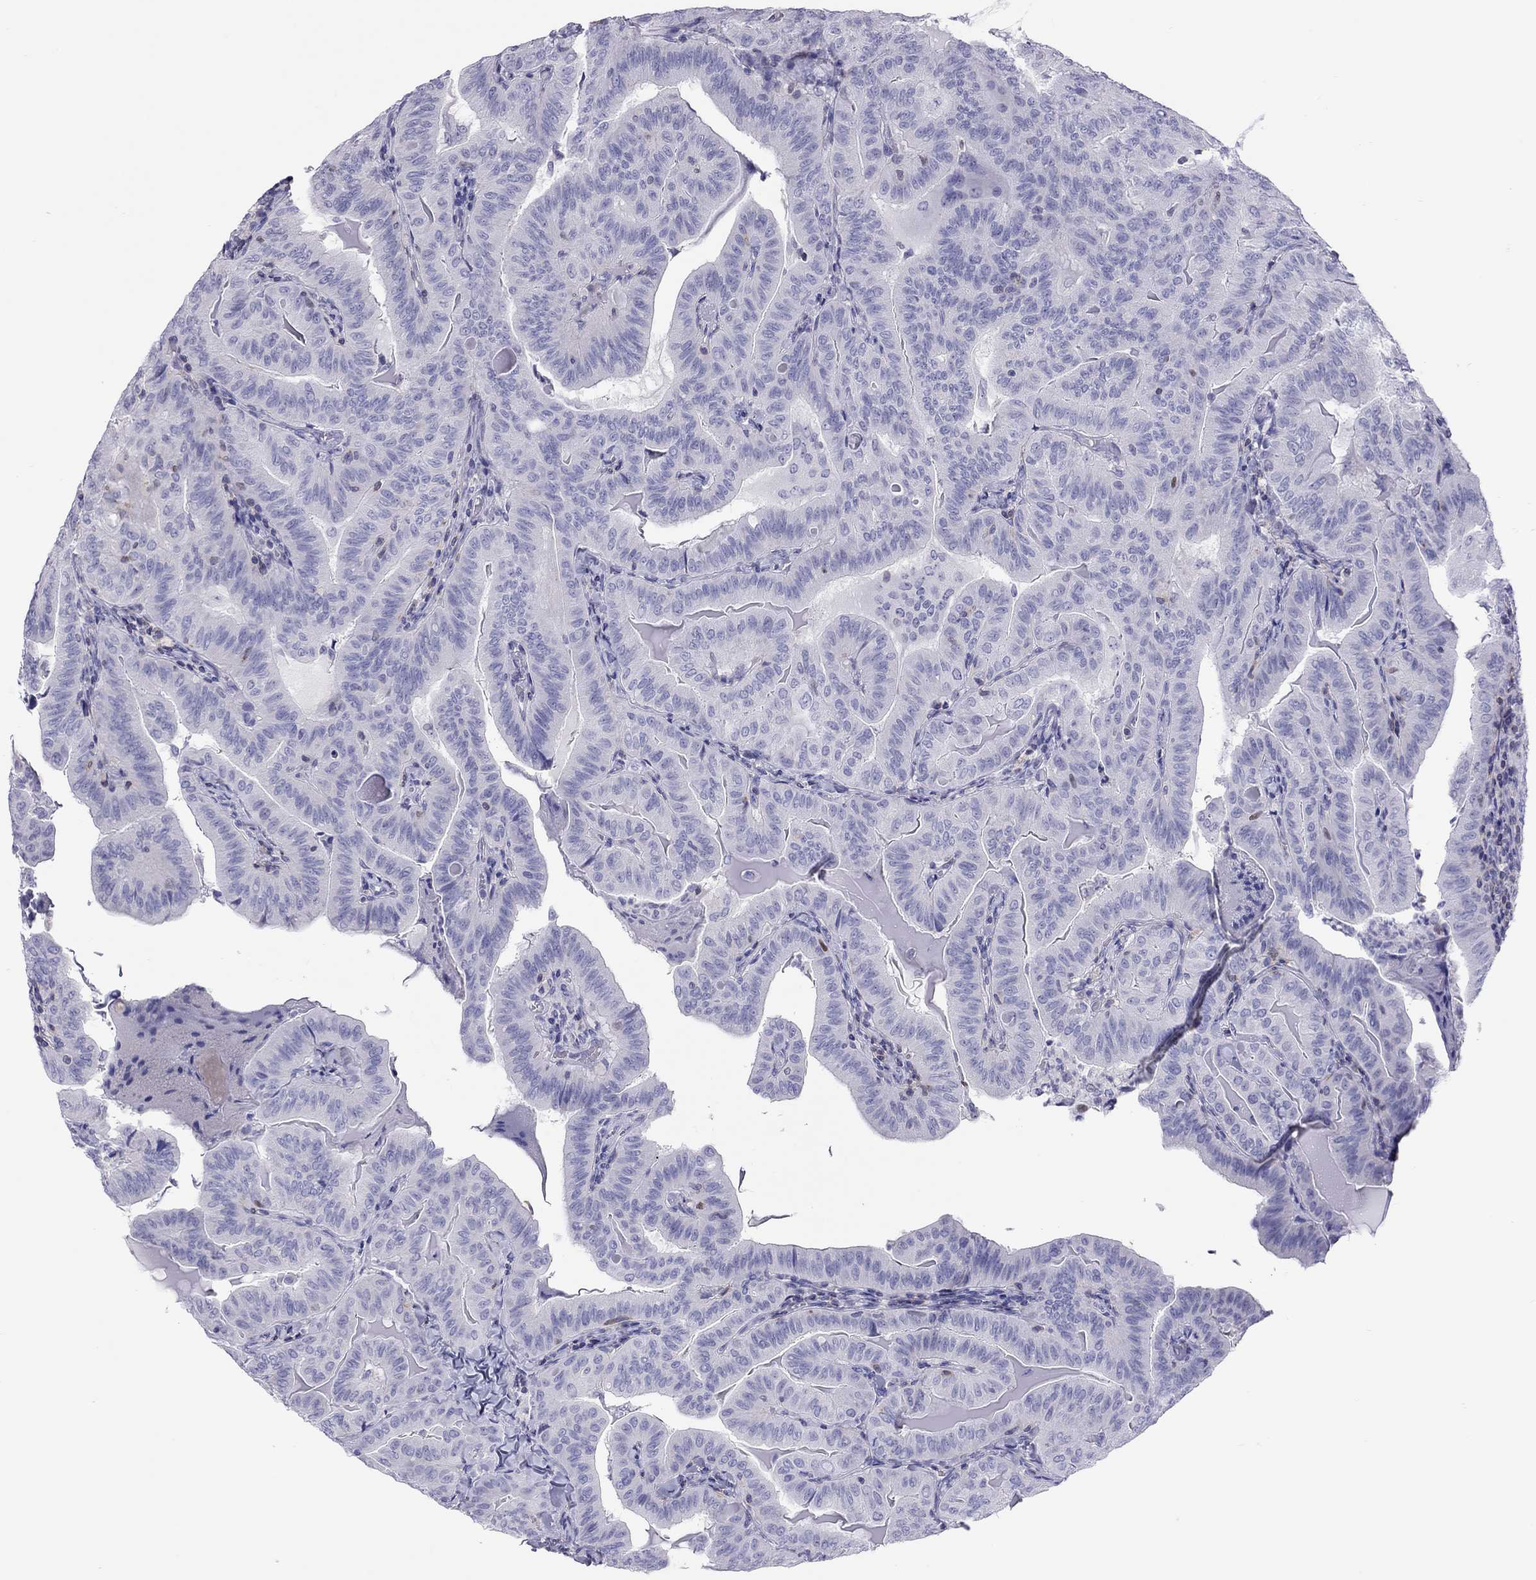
{"staining": {"intensity": "negative", "quantity": "none", "location": "none"}, "tissue": "thyroid cancer", "cell_type": "Tumor cells", "image_type": "cancer", "snomed": [{"axis": "morphology", "description": "Papillary adenocarcinoma, NOS"}, {"axis": "topography", "description": "Thyroid gland"}], "caption": "Immunohistochemistry micrograph of thyroid papillary adenocarcinoma stained for a protein (brown), which exhibits no staining in tumor cells.", "gene": "STAG3", "patient": {"sex": "female", "age": 68}}